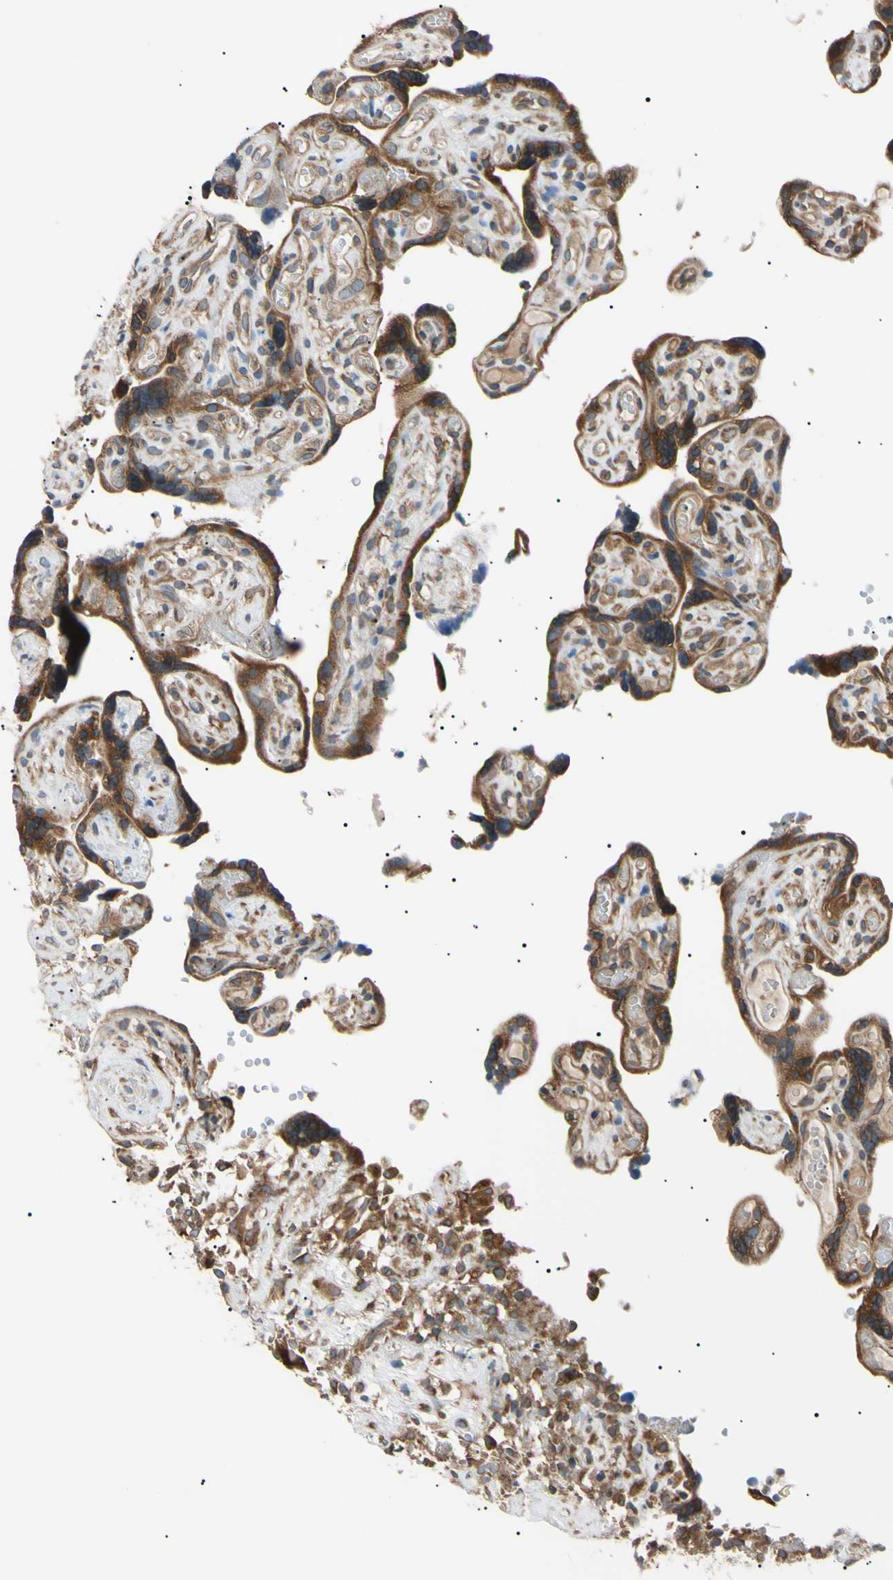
{"staining": {"intensity": "strong", "quantity": ">75%", "location": "cytoplasmic/membranous"}, "tissue": "placenta", "cell_type": "Trophoblastic cells", "image_type": "normal", "snomed": [{"axis": "morphology", "description": "Normal tissue, NOS"}, {"axis": "topography", "description": "Placenta"}], "caption": "This is an image of immunohistochemistry staining of unremarkable placenta, which shows strong positivity in the cytoplasmic/membranous of trophoblastic cells.", "gene": "VAPA", "patient": {"sex": "female", "age": 30}}